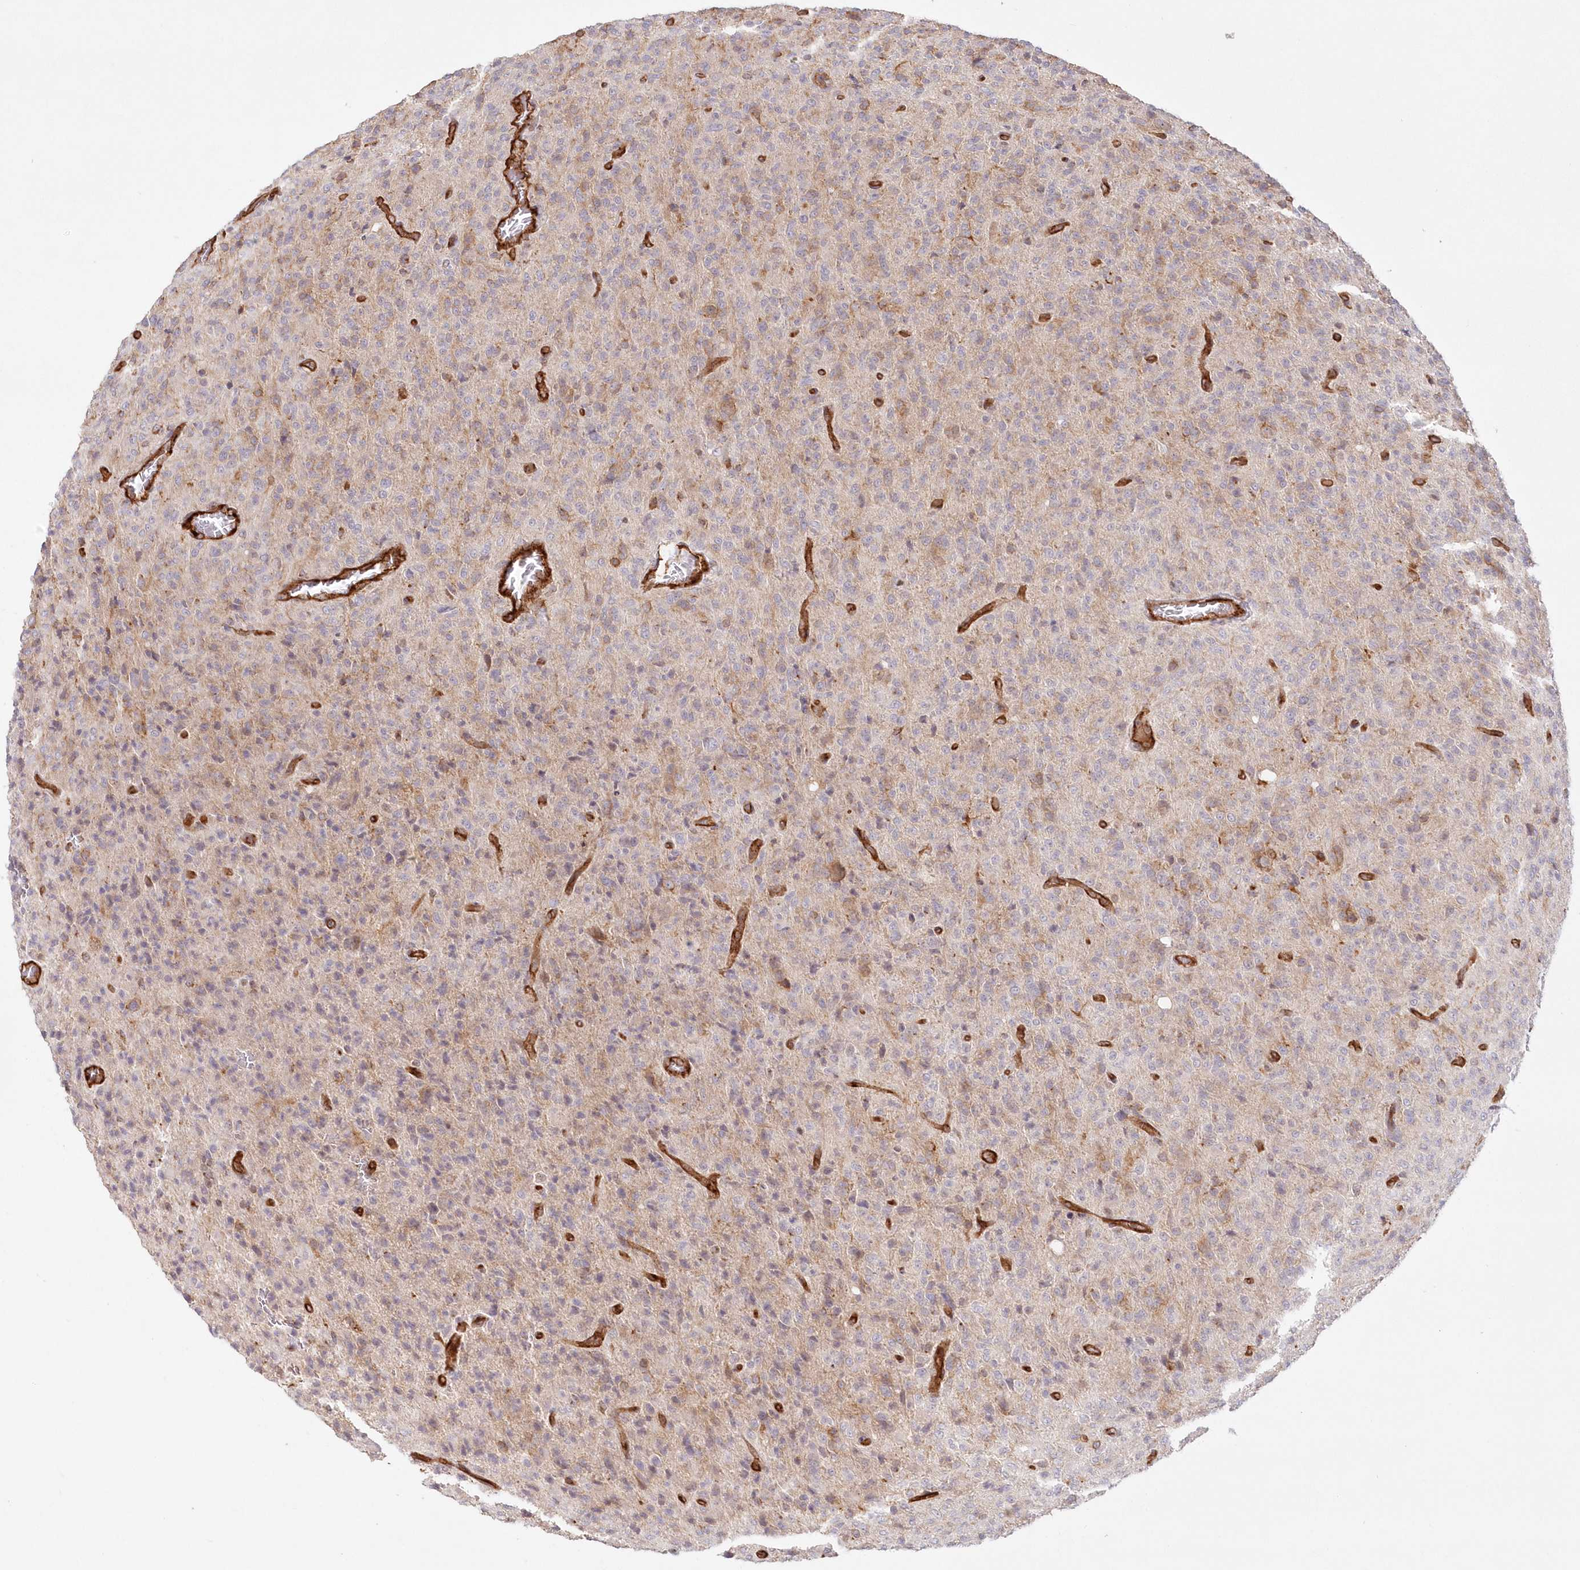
{"staining": {"intensity": "negative", "quantity": "none", "location": "none"}, "tissue": "glioma", "cell_type": "Tumor cells", "image_type": "cancer", "snomed": [{"axis": "morphology", "description": "Glioma, malignant, High grade"}, {"axis": "topography", "description": "Brain"}], "caption": "Protein analysis of glioma shows no significant staining in tumor cells.", "gene": "AFAP1L2", "patient": {"sex": "female", "age": 57}}